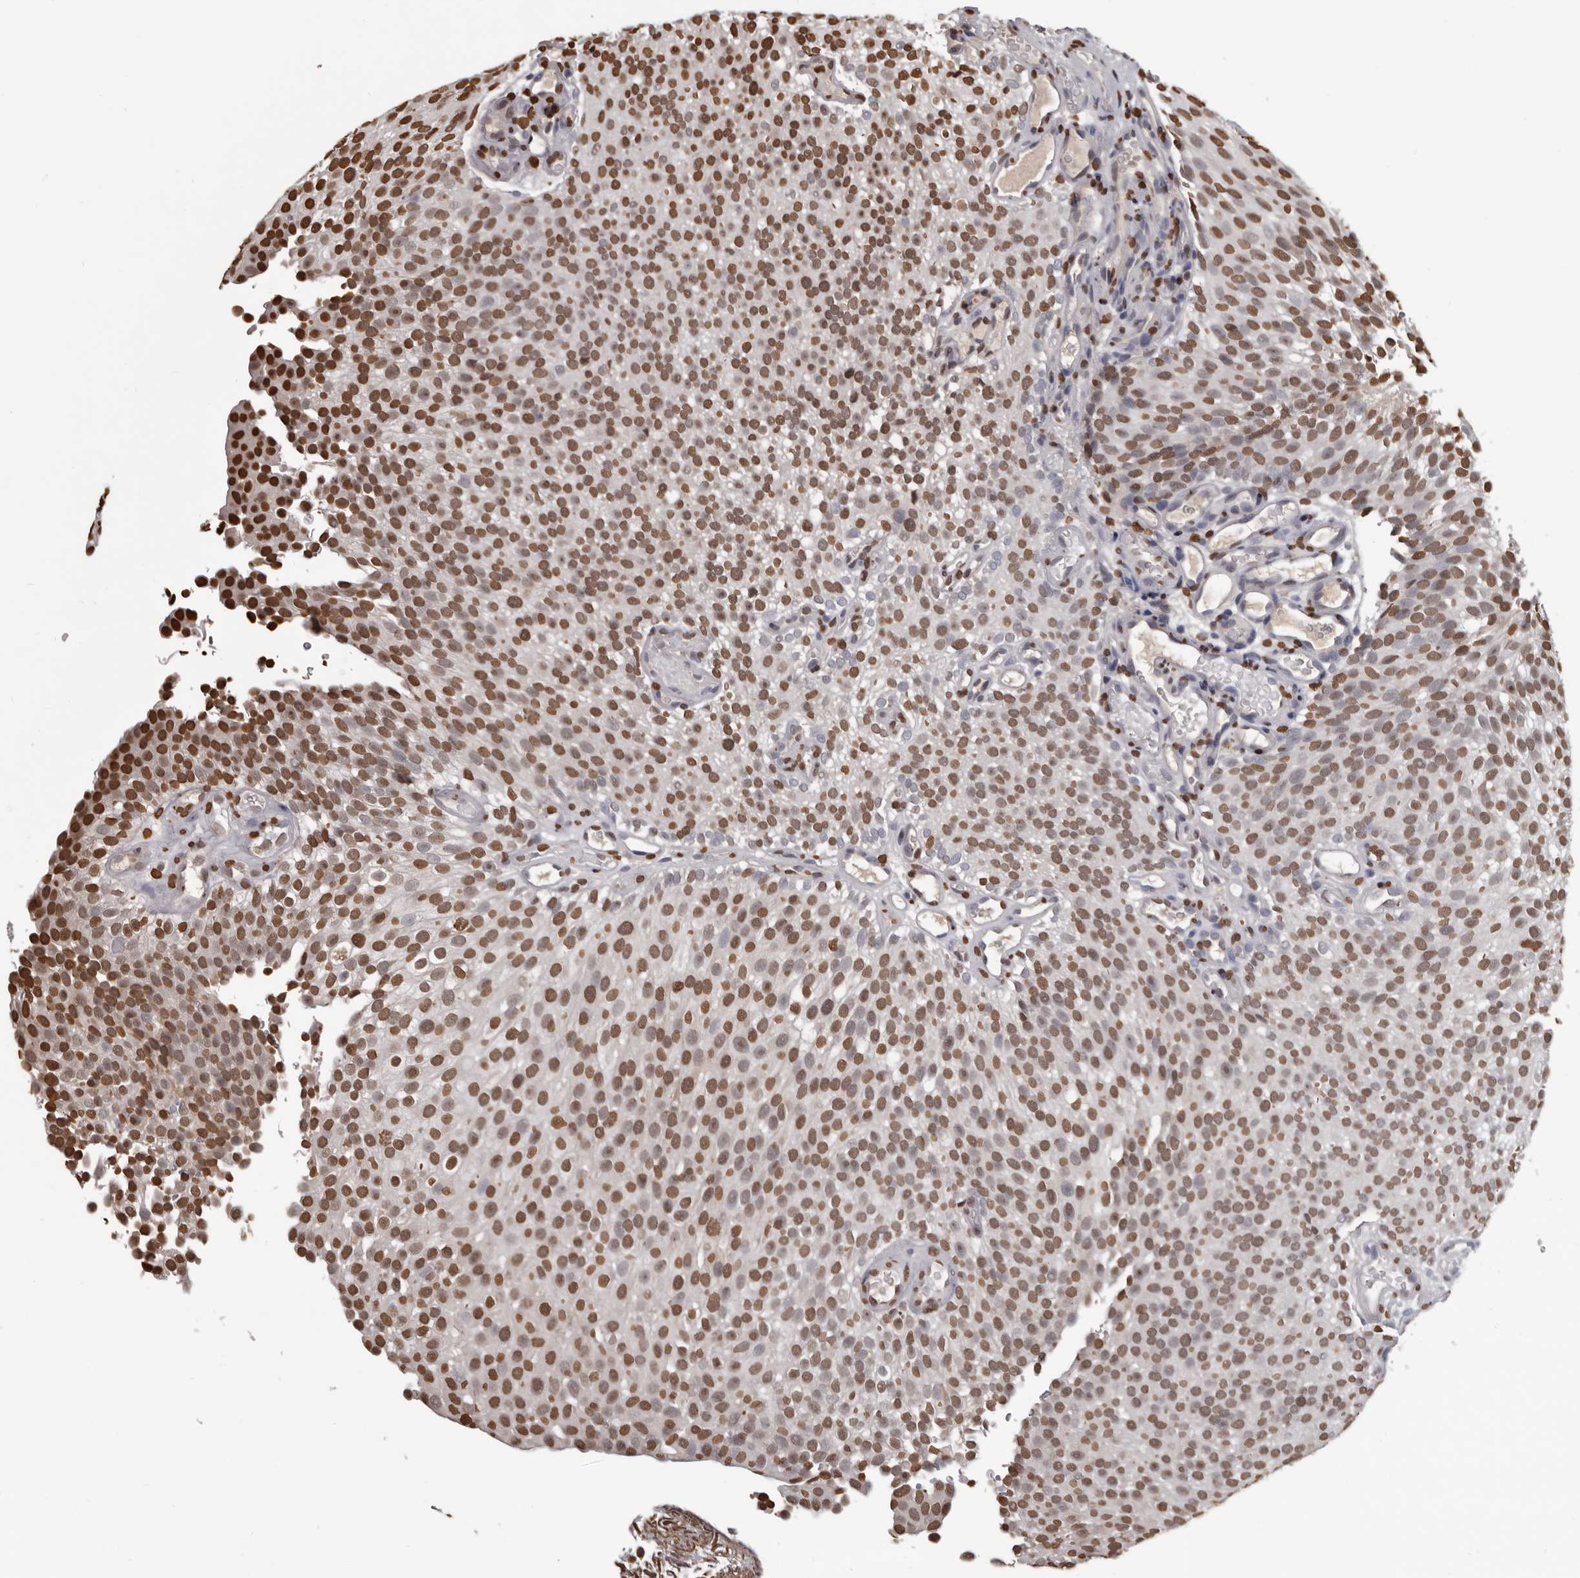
{"staining": {"intensity": "strong", "quantity": ">75%", "location": "nuclear"}, "tissue": "urothelial cancer", "cell_type": "Tumor cells", "image_type": "cancer", "snomed": [{"axis": "morphology", "description": "Urothelial carcinoma, Low grade"}, {"axis": "topography", "description": "Urinary bladder"}], "caption": "Urothelial cancer tissue reveals strong nuclear staining in approximately >75% of tumor cells, visualized by immunohistochemistry.", "gene": "AHR", "patient": {"sex": "male", "age": 78}}